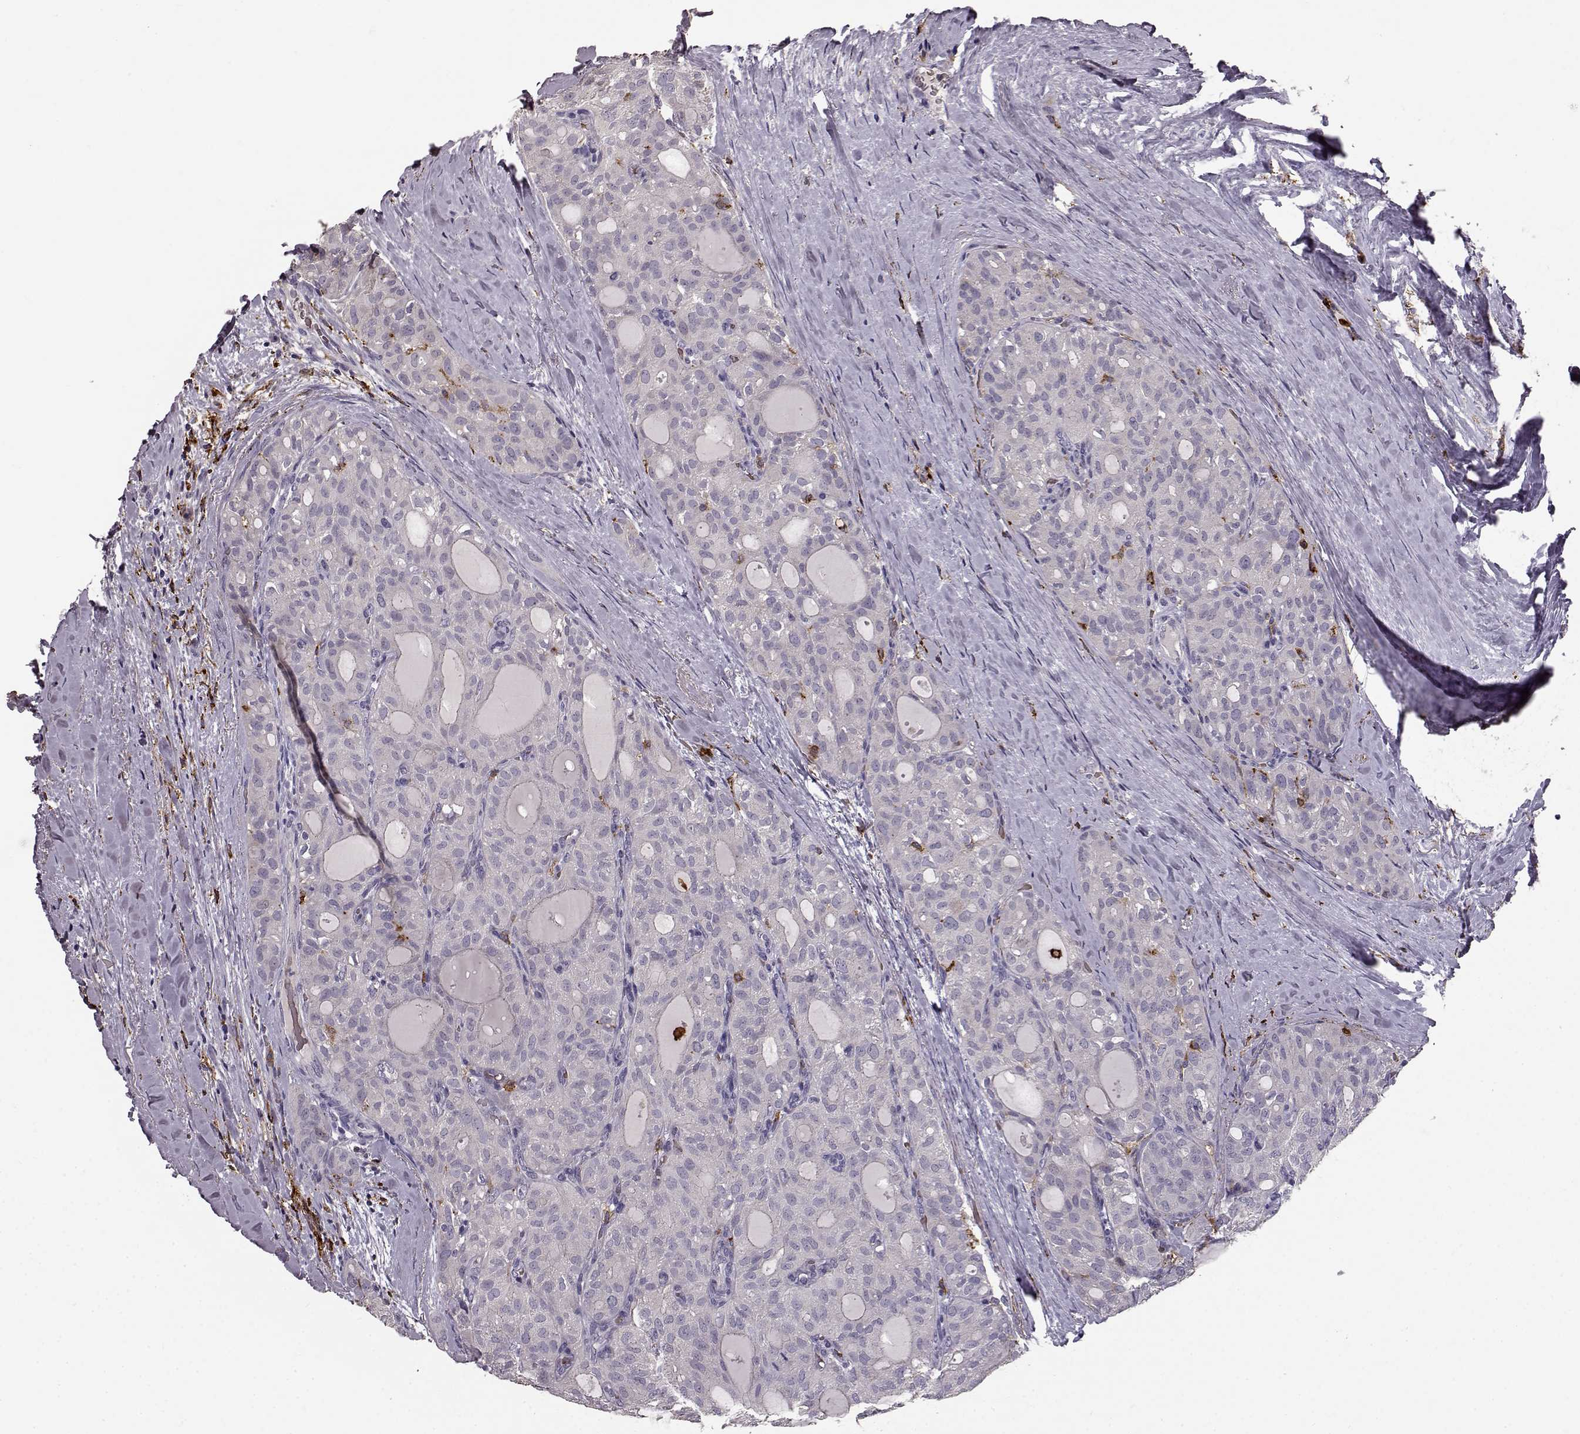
{"staining": {"intensity": "negative", "quantity": "none", "location": "none"}, "tissue": "thyroid cancer", "cell_type": "Tumor cells", "image_type": "cancer", "snomed": [{"axis": "morphology", "description": "Follicular adenoma carcinoma, NOS"}, {"axis": "topography", "description": "Thyroid gland"}], "caption": "The histopathology image shows no significant expression in tumor cells of thyroid cancer.", "gene": "CCNF", "patient": {"sex": "male", "age": 75}}